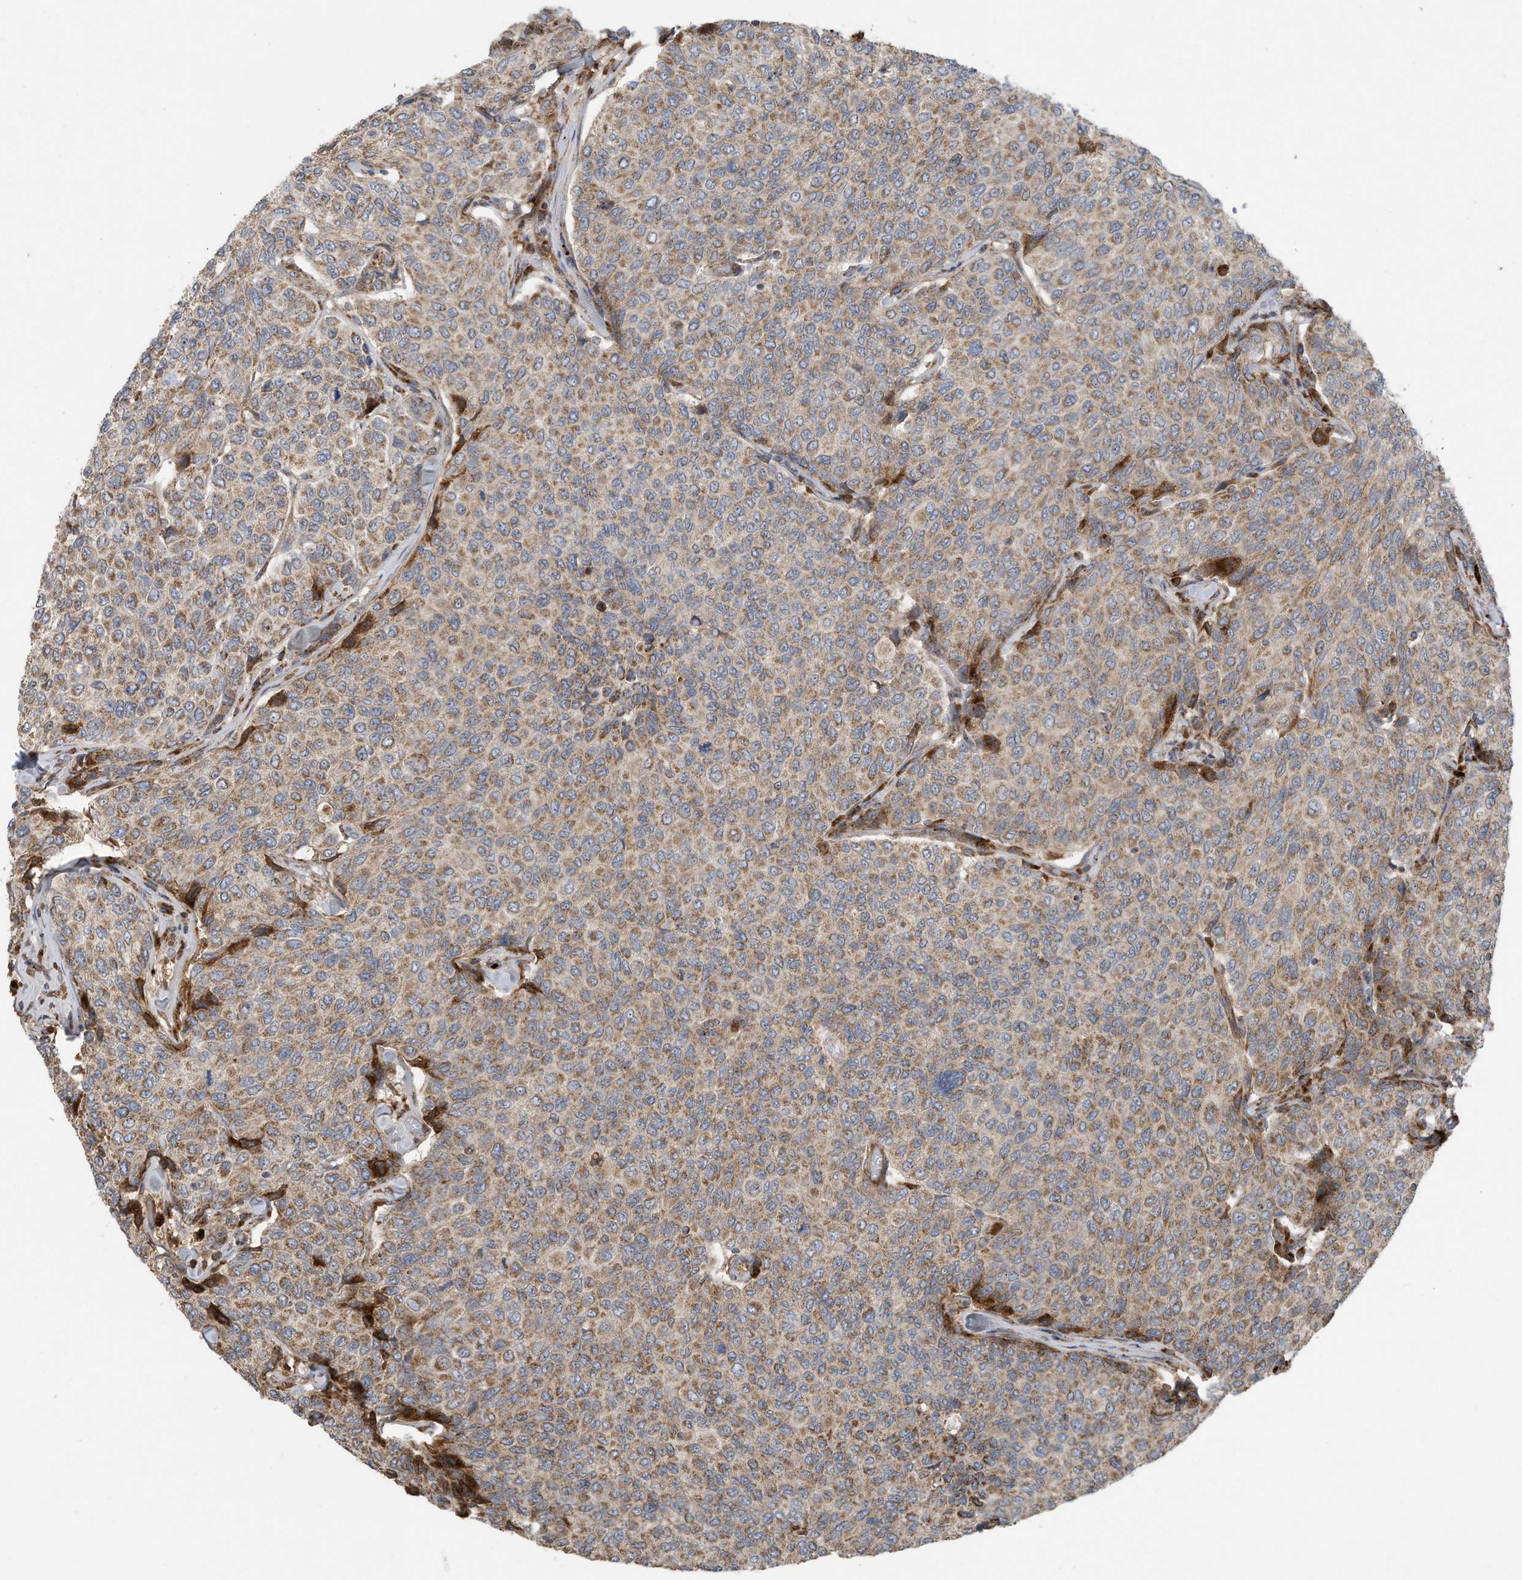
{"staining": {"intensity": "moderate", "quantity": ">75%", "location": "cytoplasmic/membranous"}, "tissue": "breast cancer", "cell_type": "Tumor cells", "image_type": "cancer", "snomed": [{"axis": "morphology", "description": "Duct carcinoma"}, {"axis": "topography", "description": "Breast"}], "caption": "High-power microscopy captured an IHC micrograph of breast cancer, revealing moderate cytoplasmic/membranous staining in approximately >75% of tumor cells.", "gene": "C2orf74", "patient": {"sex": "female", "age": 55}}